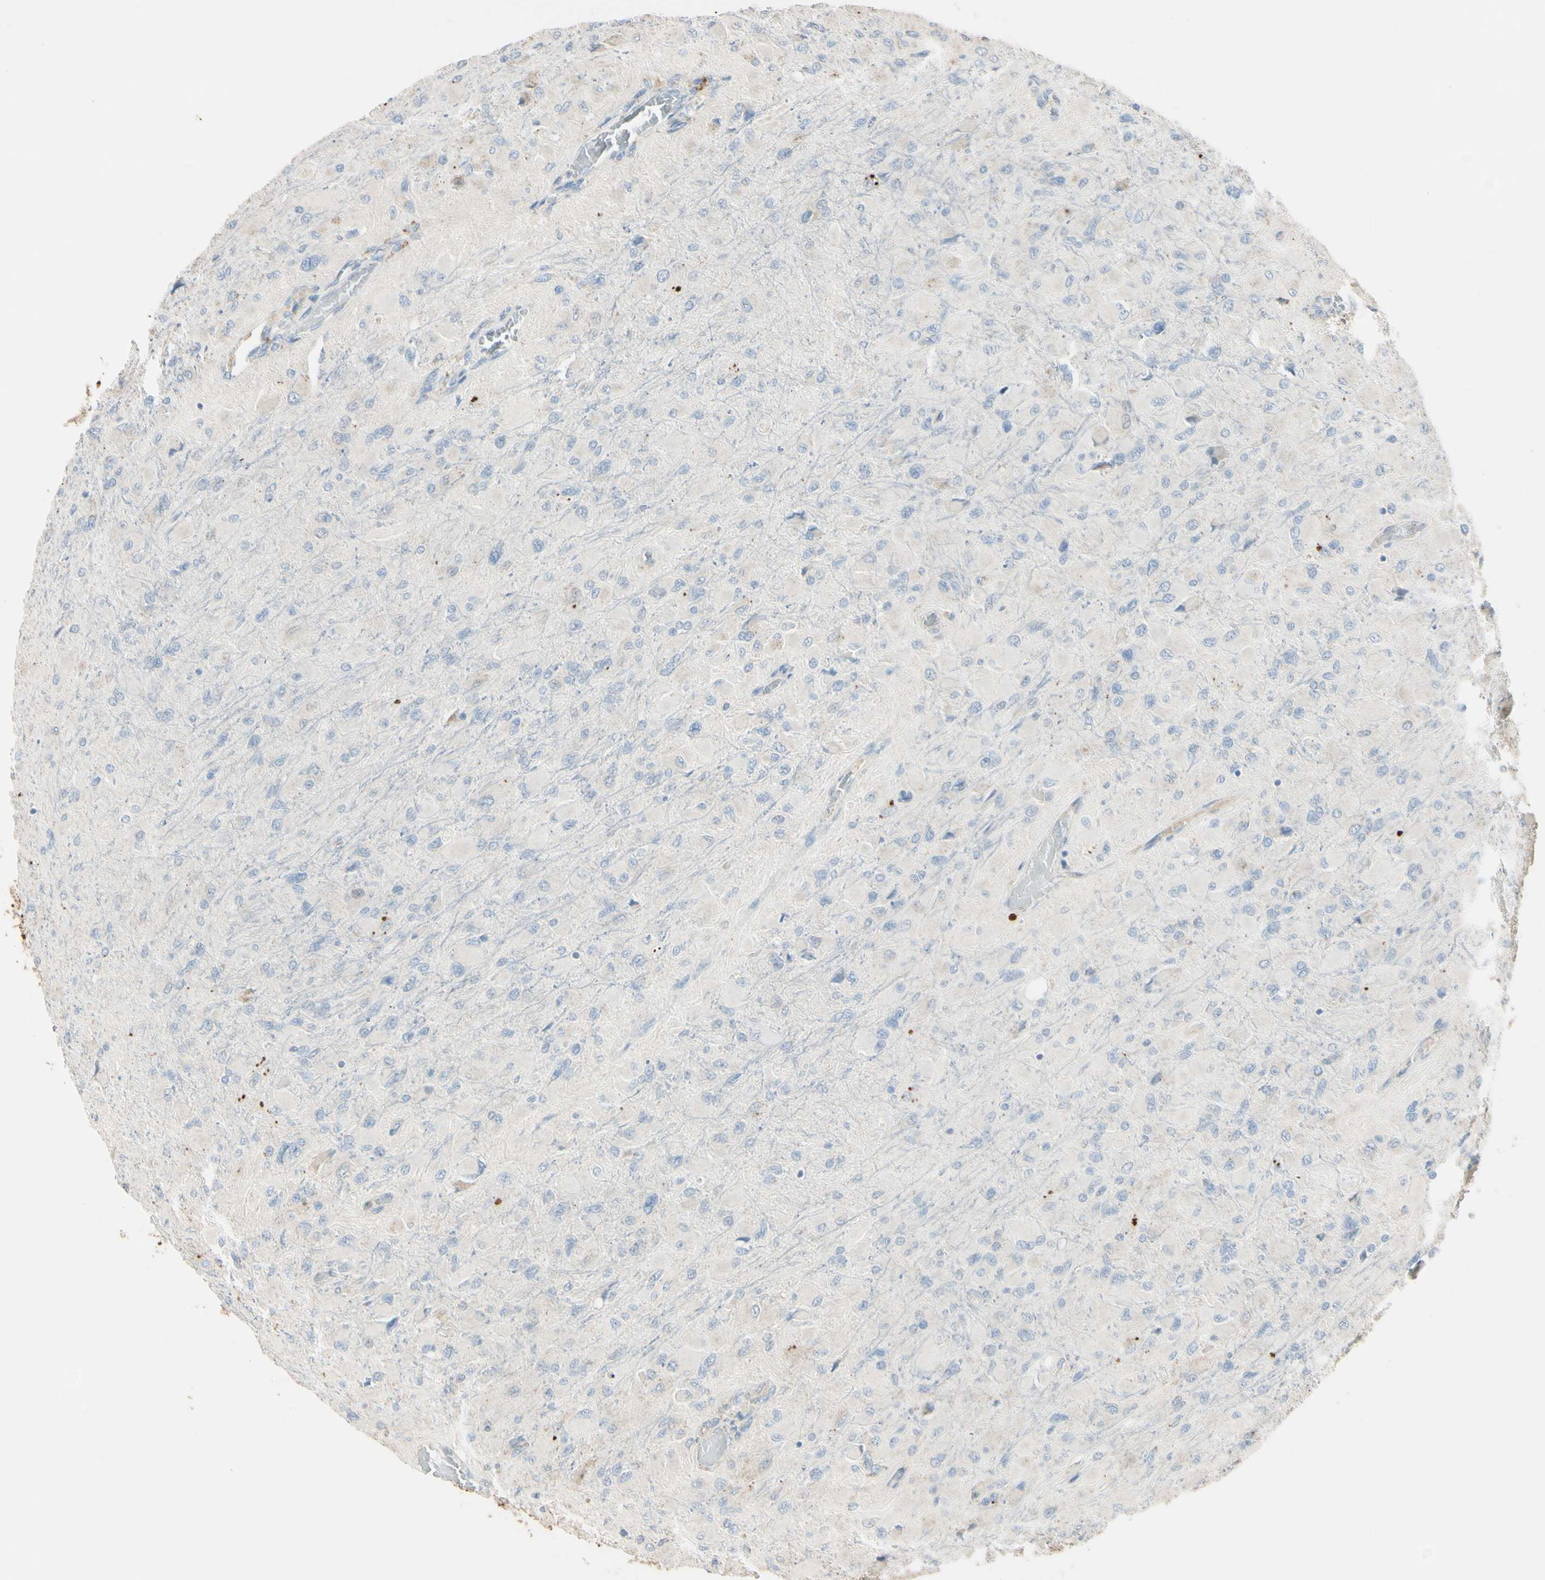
{"staining": {"intensity": "negative", "quantity": "none", "location": "none"}, "tissue": "glioma", "cell_type": "Tumor cells", "image_type": "cancer", "snomed": [{"axis": "morphology", "description": "Glioma, malignant, High grade"}, {"axis": "topography", "description": "Cerebral cortex"}], "caption": "DAB immunohistochemical staining of malignant glioma (high-grade) exhibits no significant positivity in tumor cells.", "gene": "ANGPTL1", "patient": {"sex": "female", "age": 36}}